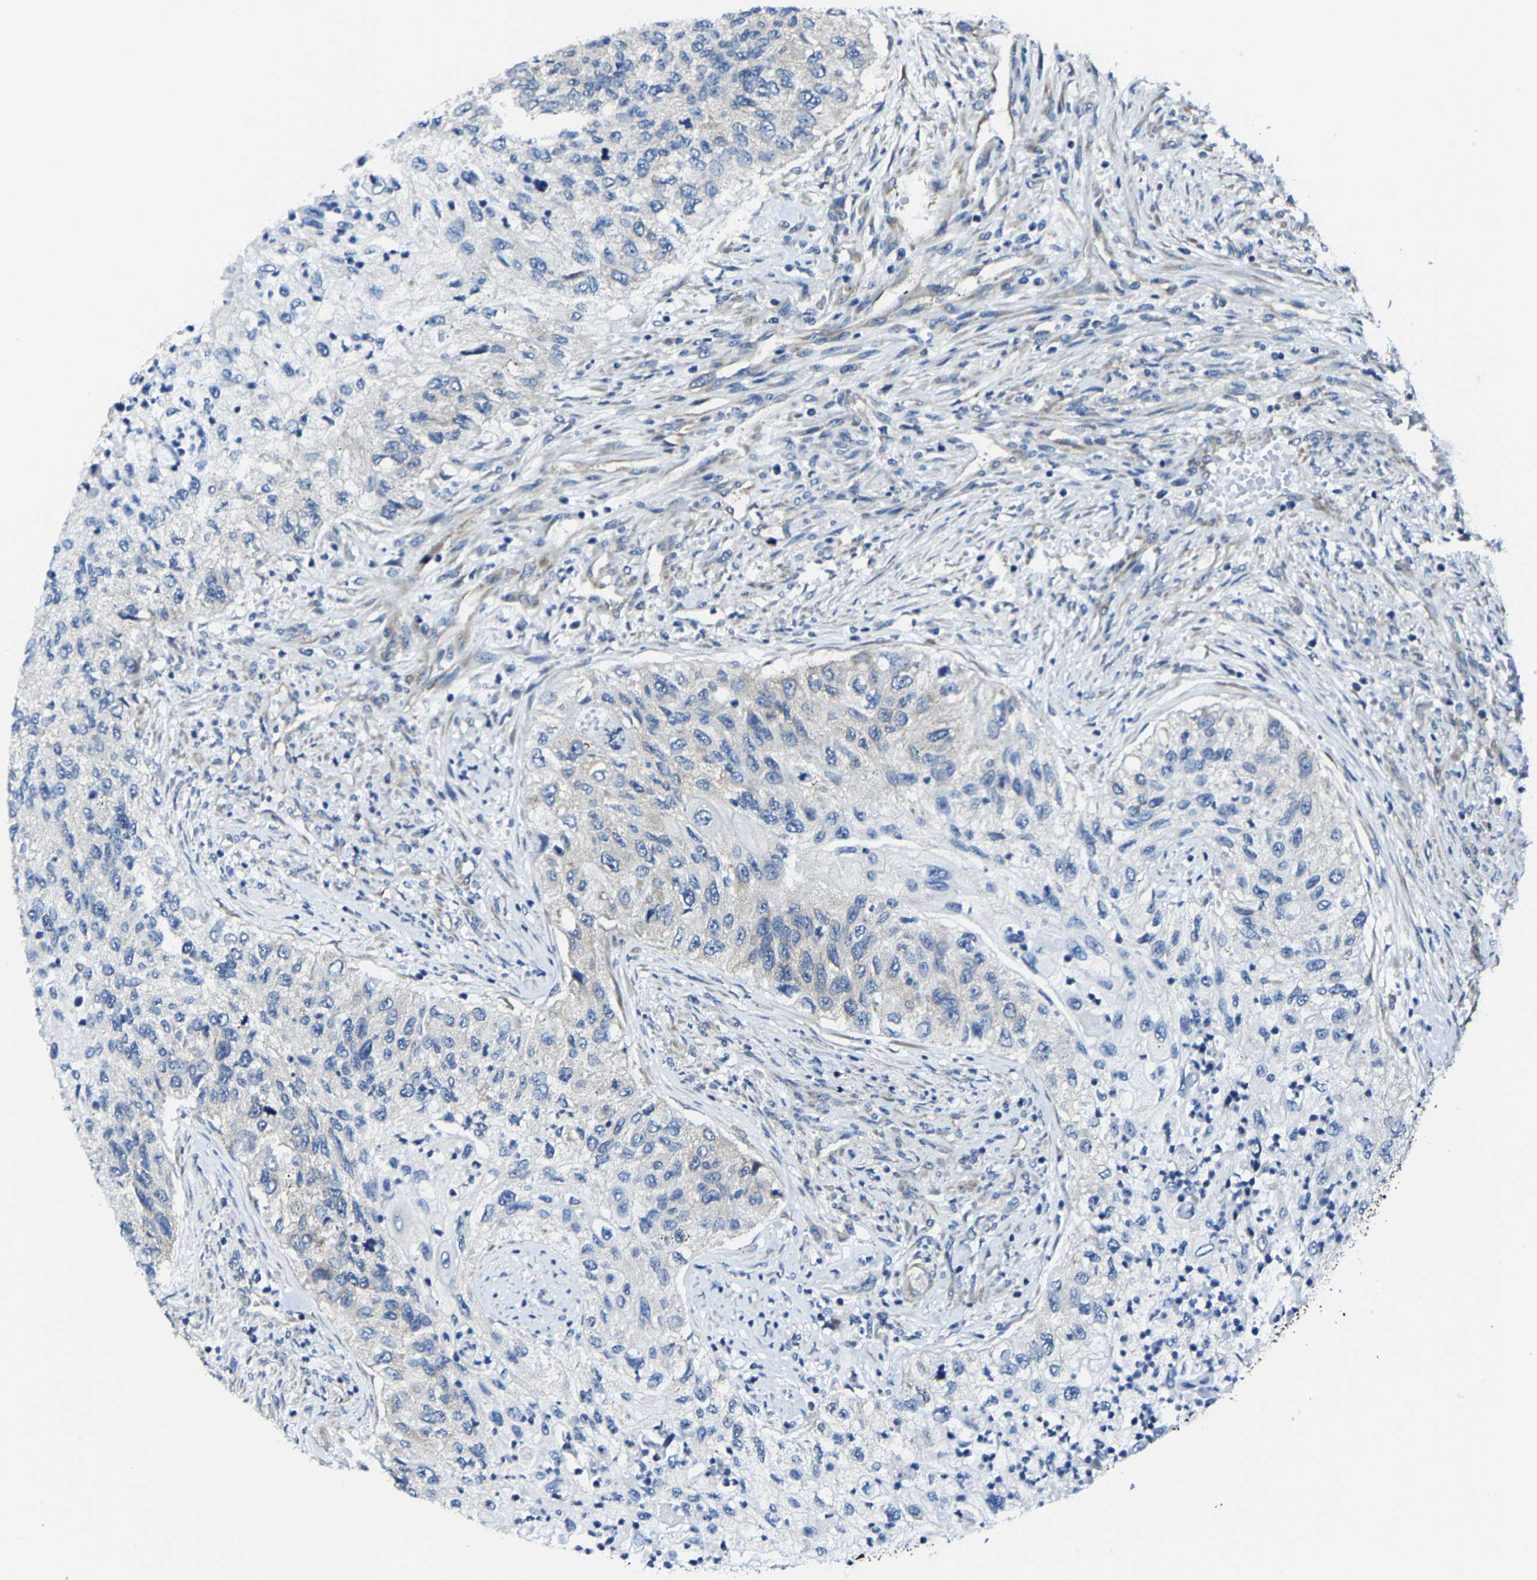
{"staining": {"intensity": "negative", "quantity": "none", "location": "none"}, "tissue": "urothelial cancer", "cell_type": "Tumor cells", "image_type": "cancer", "snomed": [{"axis": "morphology", "description": "Urothelial carcinoma, High grade"}, {"axis": "topography", "description": "Urinary bladder"}], "caption": "An immunohistochemistry photomicrograph of high-grade urothelial carcinoma is shown. There is no staining in tumor cells of high-grade urothelial carcinoma.", "gene": "G3BP2", "patient": {"sex": "female", "age": 60}}